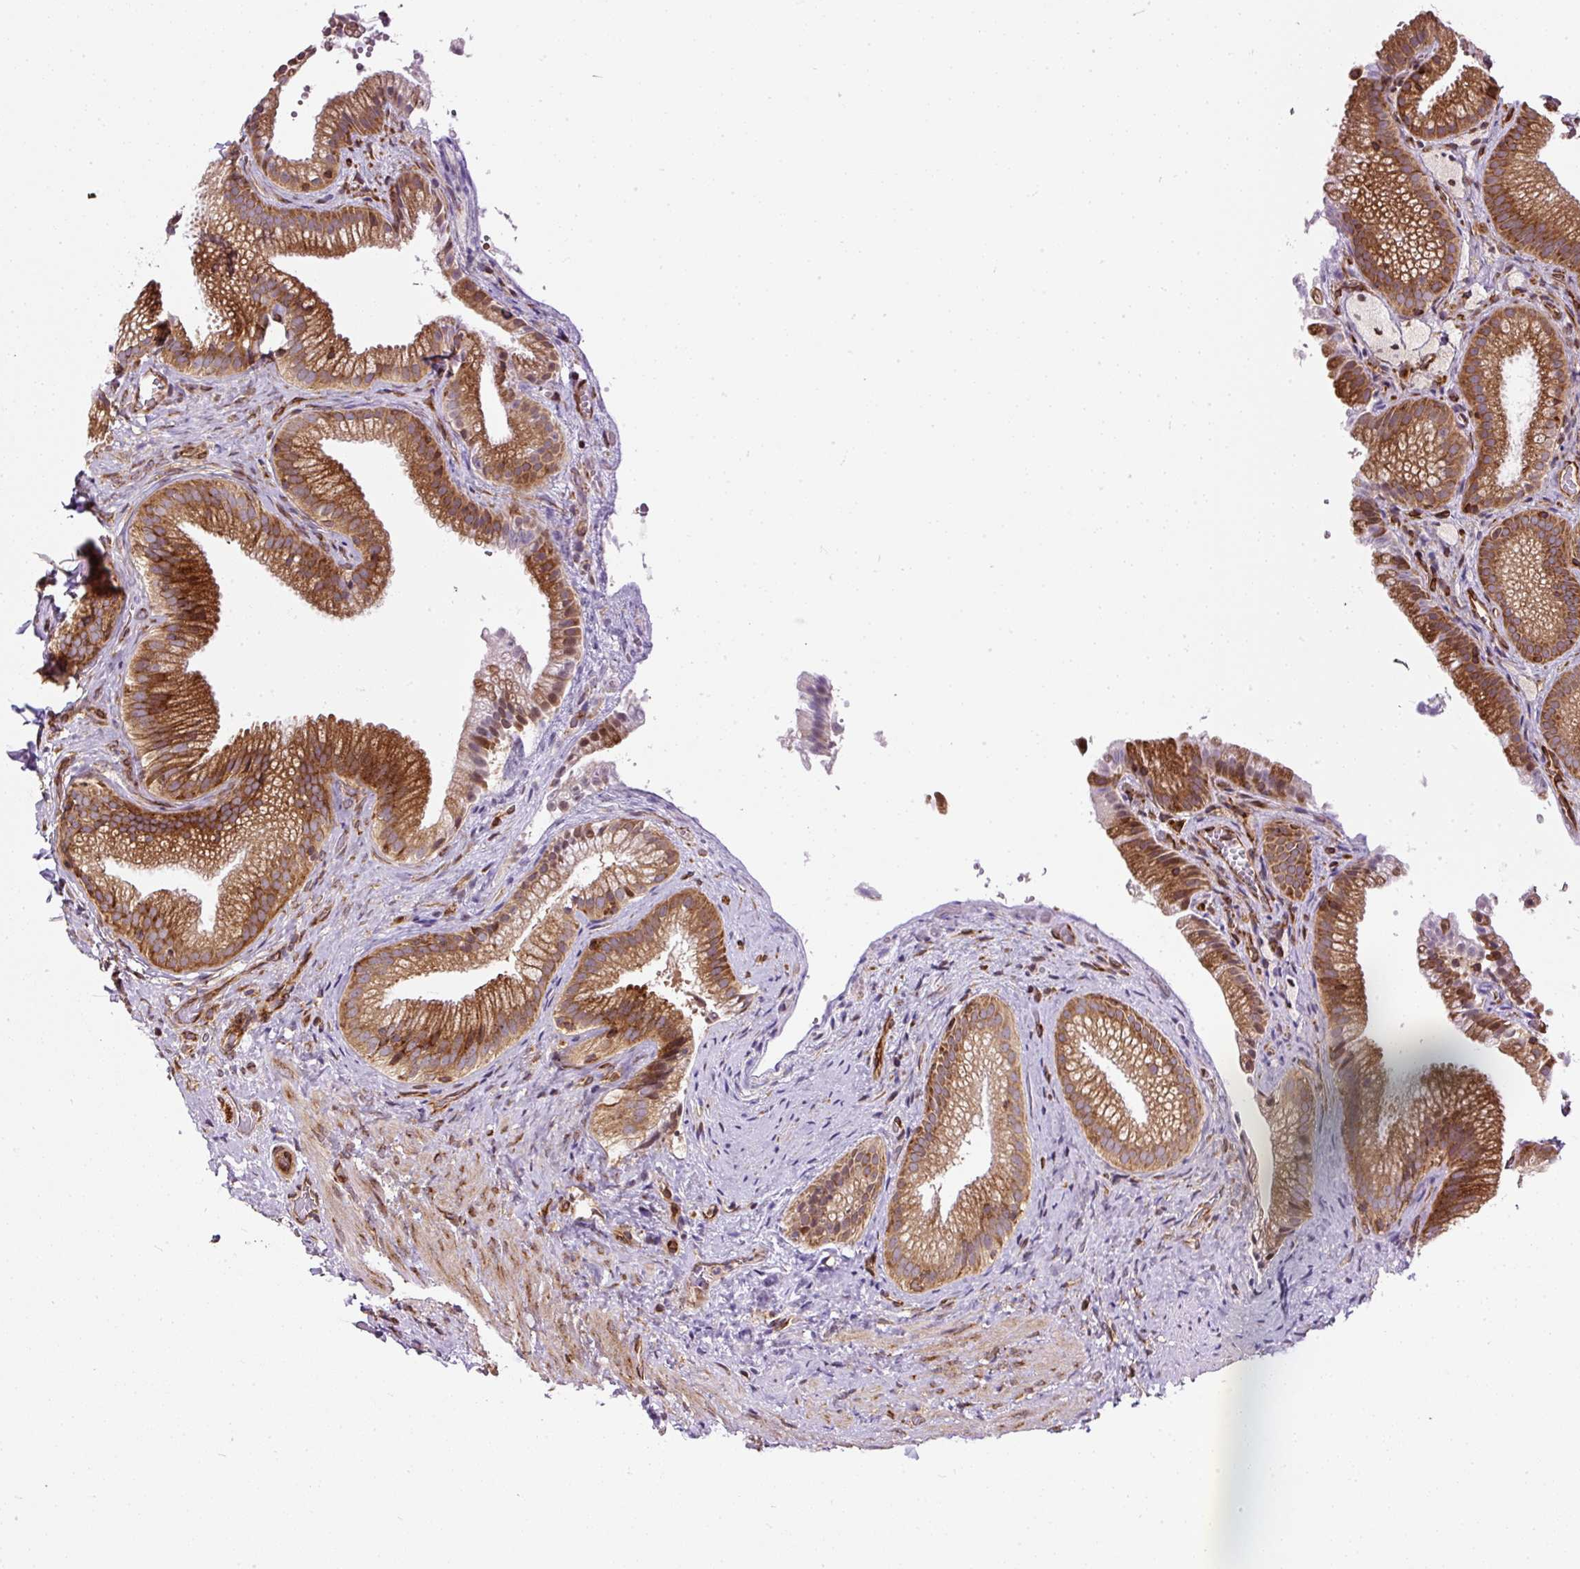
{"staining": {"intensity": "strong", "quantity": ">75%", "location": "cytoplasmic/membranous"}, "tissue": "gallbladder", "cell_type": "Glandular cells", "image_type": "normal", "snomed": [{"axis": "morphology", "description": "Normal tissue, NOS"}, {"axis": "morphology", "description": "Inflammation, NOS"}, {"axis": "topography", "description": "Gallbladder"}], "caption": "A high amount of strong cytoplasmic/membranous expression is identified in about >75% of glandular cells in normal gallbladder. (brown staining indicates protein expression, while blue staining denotes nuclei).", "gene": "KDM4E", "patient": {"sex": "male", "age": 51}}